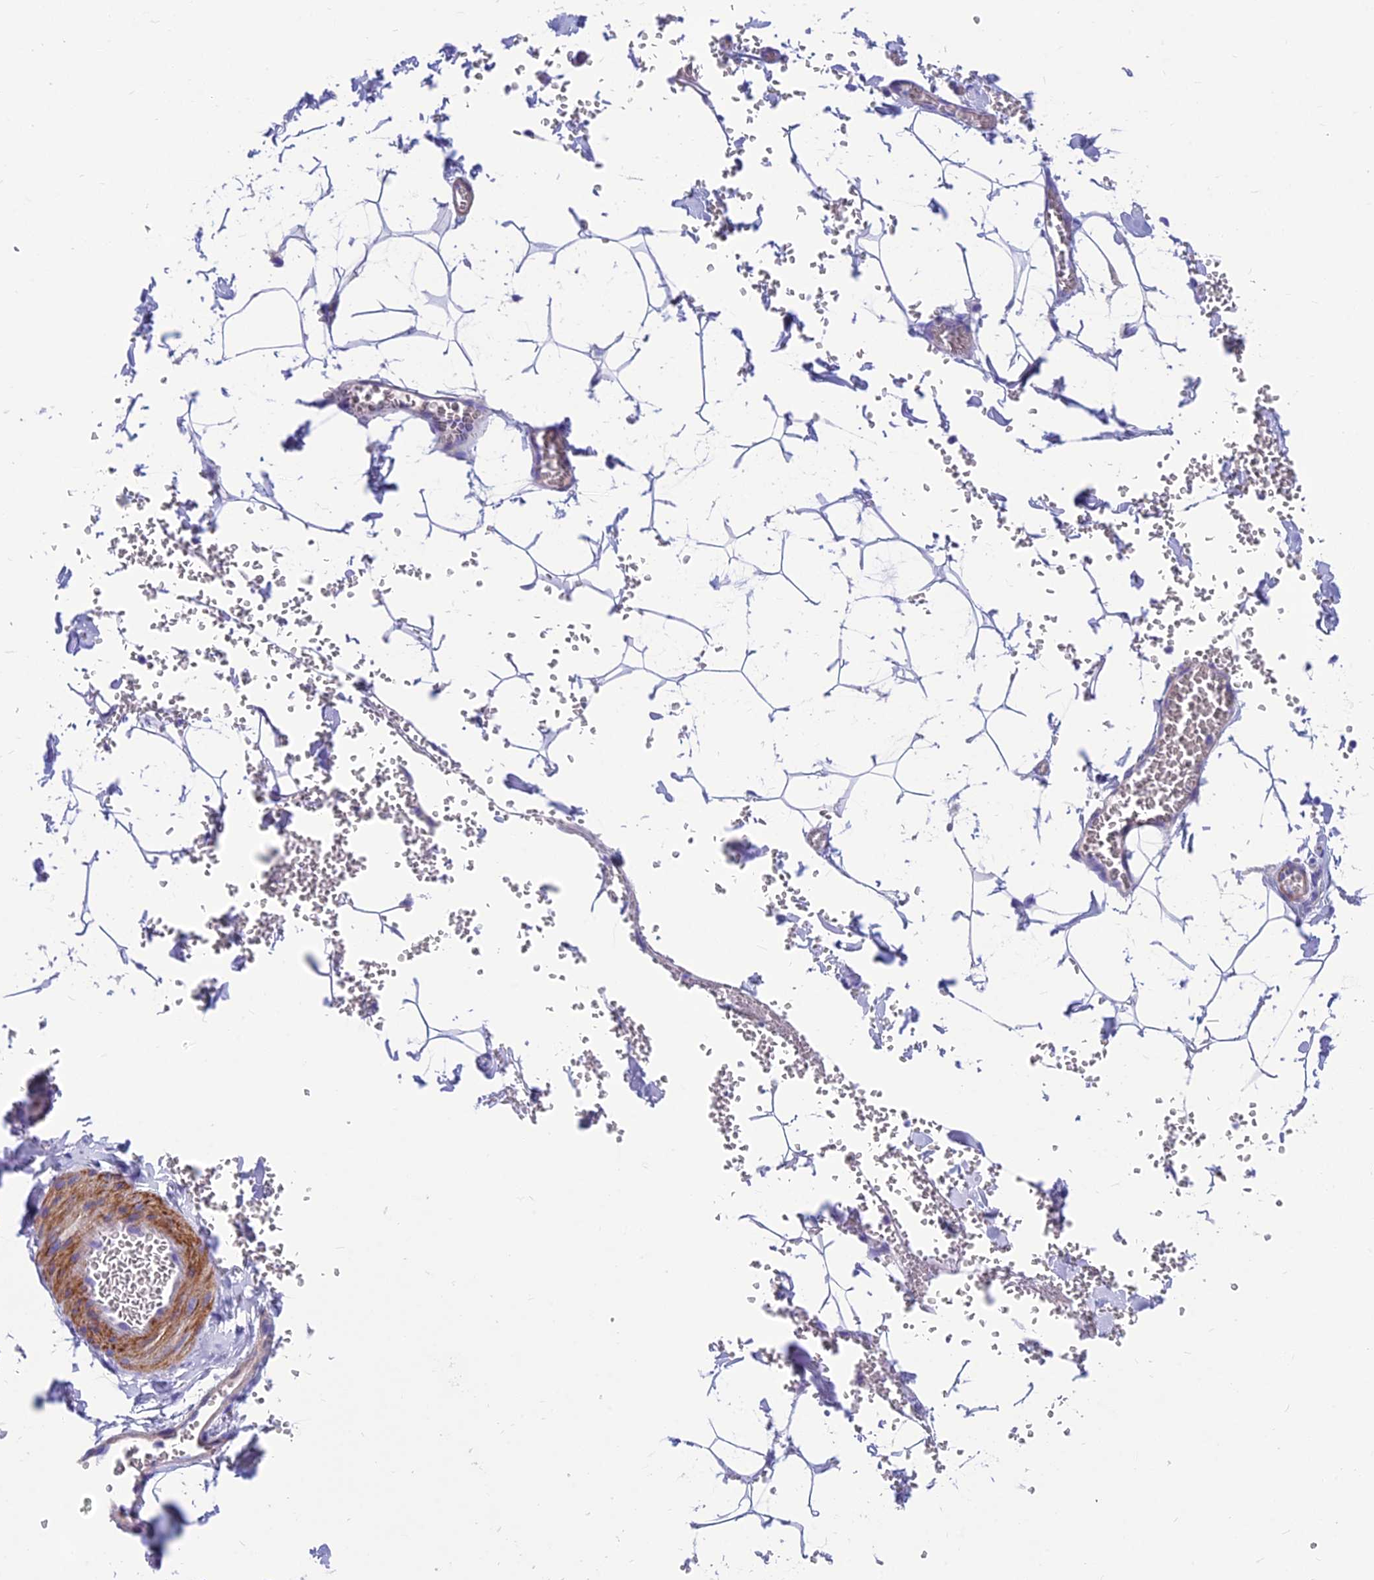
{"staining": {"intensity": "negative", "quantity": "none", "location": "none"}, "tissue": "adipose tissue", "cell_type": "Adipocytes", "image_type": "normal", "snomed": [{"axis": "morphology", "description": "Normal tissue, NOS"}, {"axis": "topography", "description": "Gallbladder"}, {"axis": "topography", "description": "Peripheral nerve tissue"}], "caption": "Image shows no significant protein expression in adipocytes of normal adipose tissue. (Immunohistochemistry (ihc), brightfield microscopy, high magnification).", "gene": "GNG11", "patient": {"sex": "male", "age": 38}}